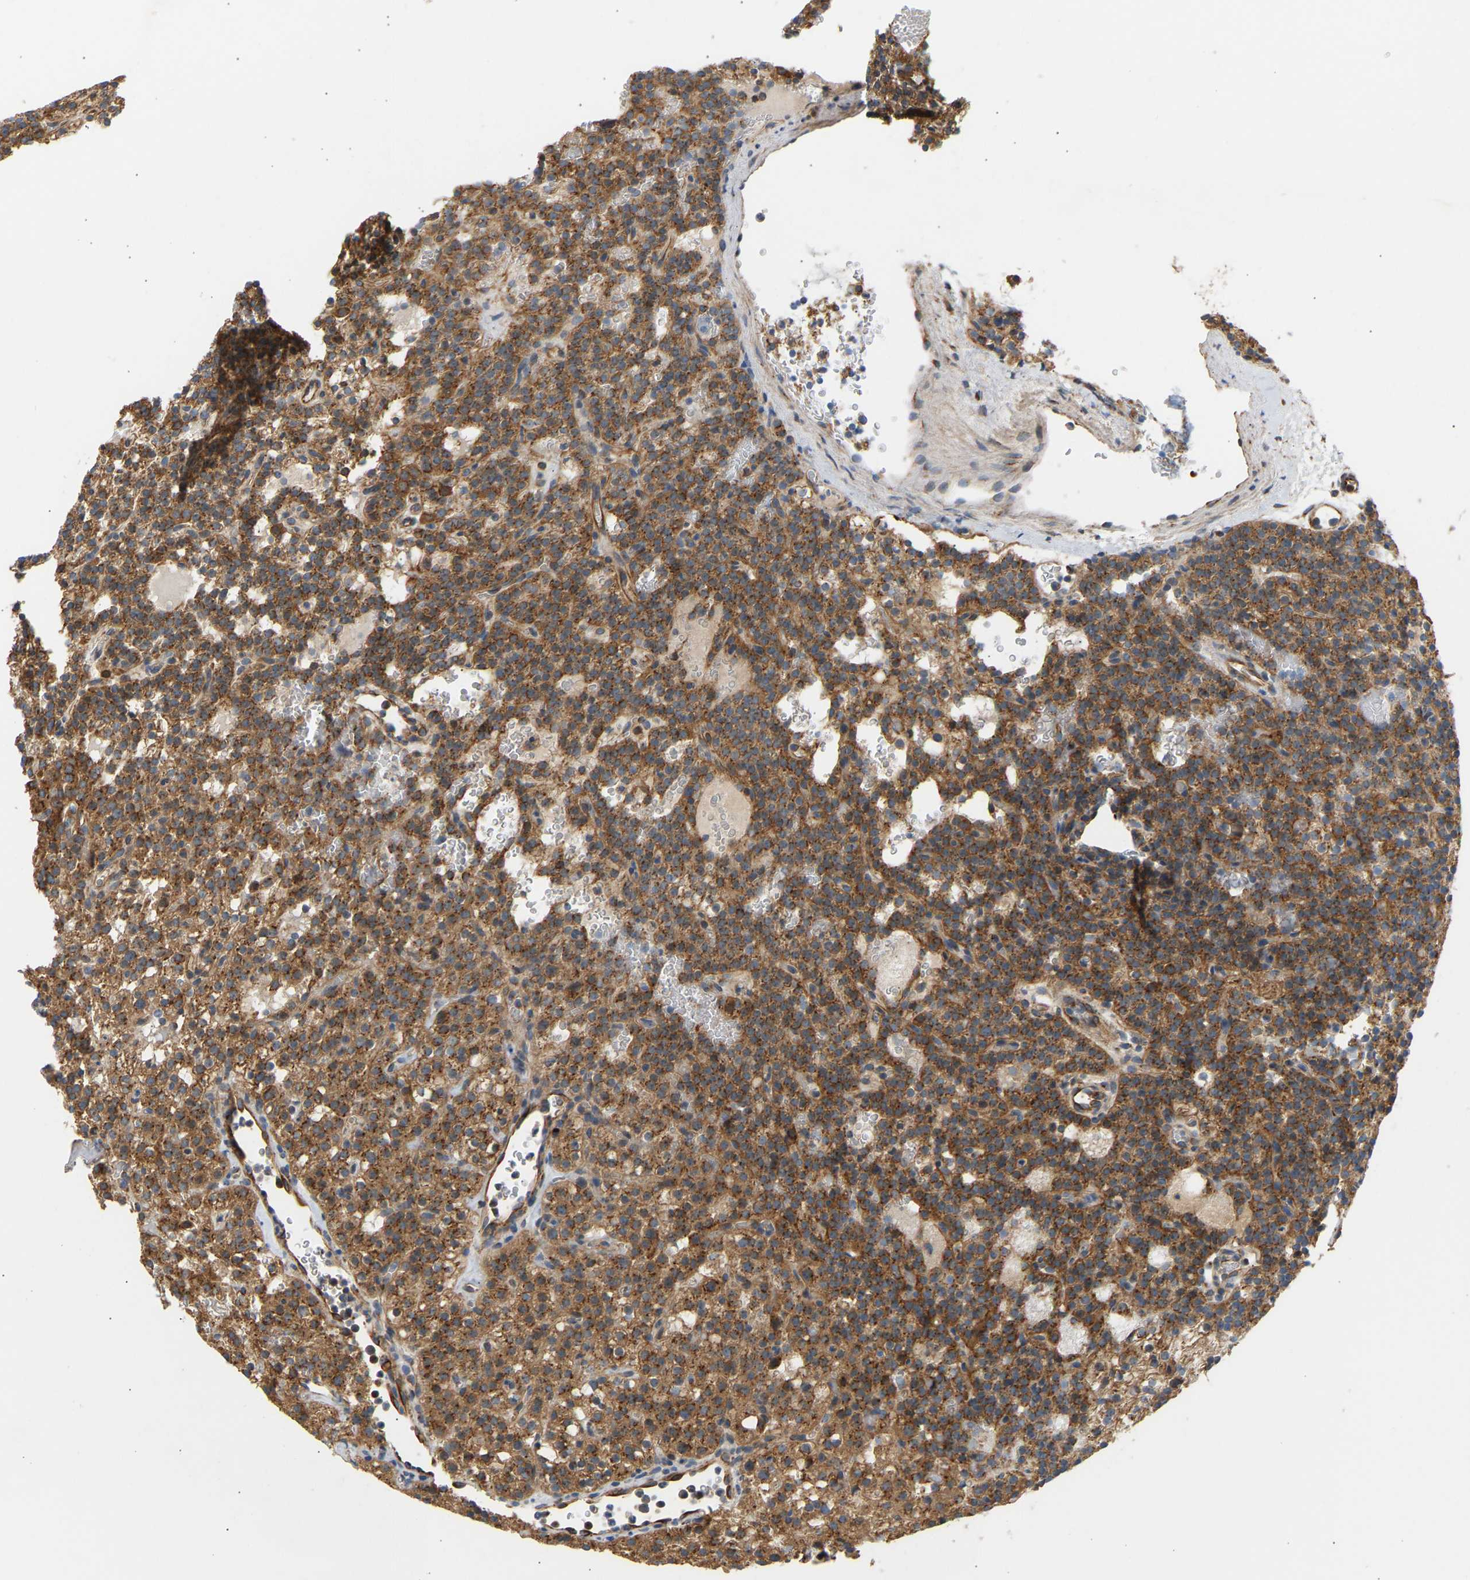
{"staining": {"intensity": "strong", "quantity": ">75%", "location": "cytoplasmic/membranous"}, "tissue": "parathyroid gland", "cell_type": "Glandular cells", "image_type": "normal", "snomed": [{"axis": "morphology", "description": "Normal tissue, NOS"}, {"axis": "morphology", "description": "Adenoma, NOS"}, {"axis": "topography", "description": "Parathyroid gland"}], "caption": "This image reveals immunohistochemistry (IHC) staining of benign parathyroid gland, with high strong cytoplasmic/membranous positivity in about >75% of glandular cells.", "gene": "YIPF2", "patient": {"sex": "female", "age": 74}}